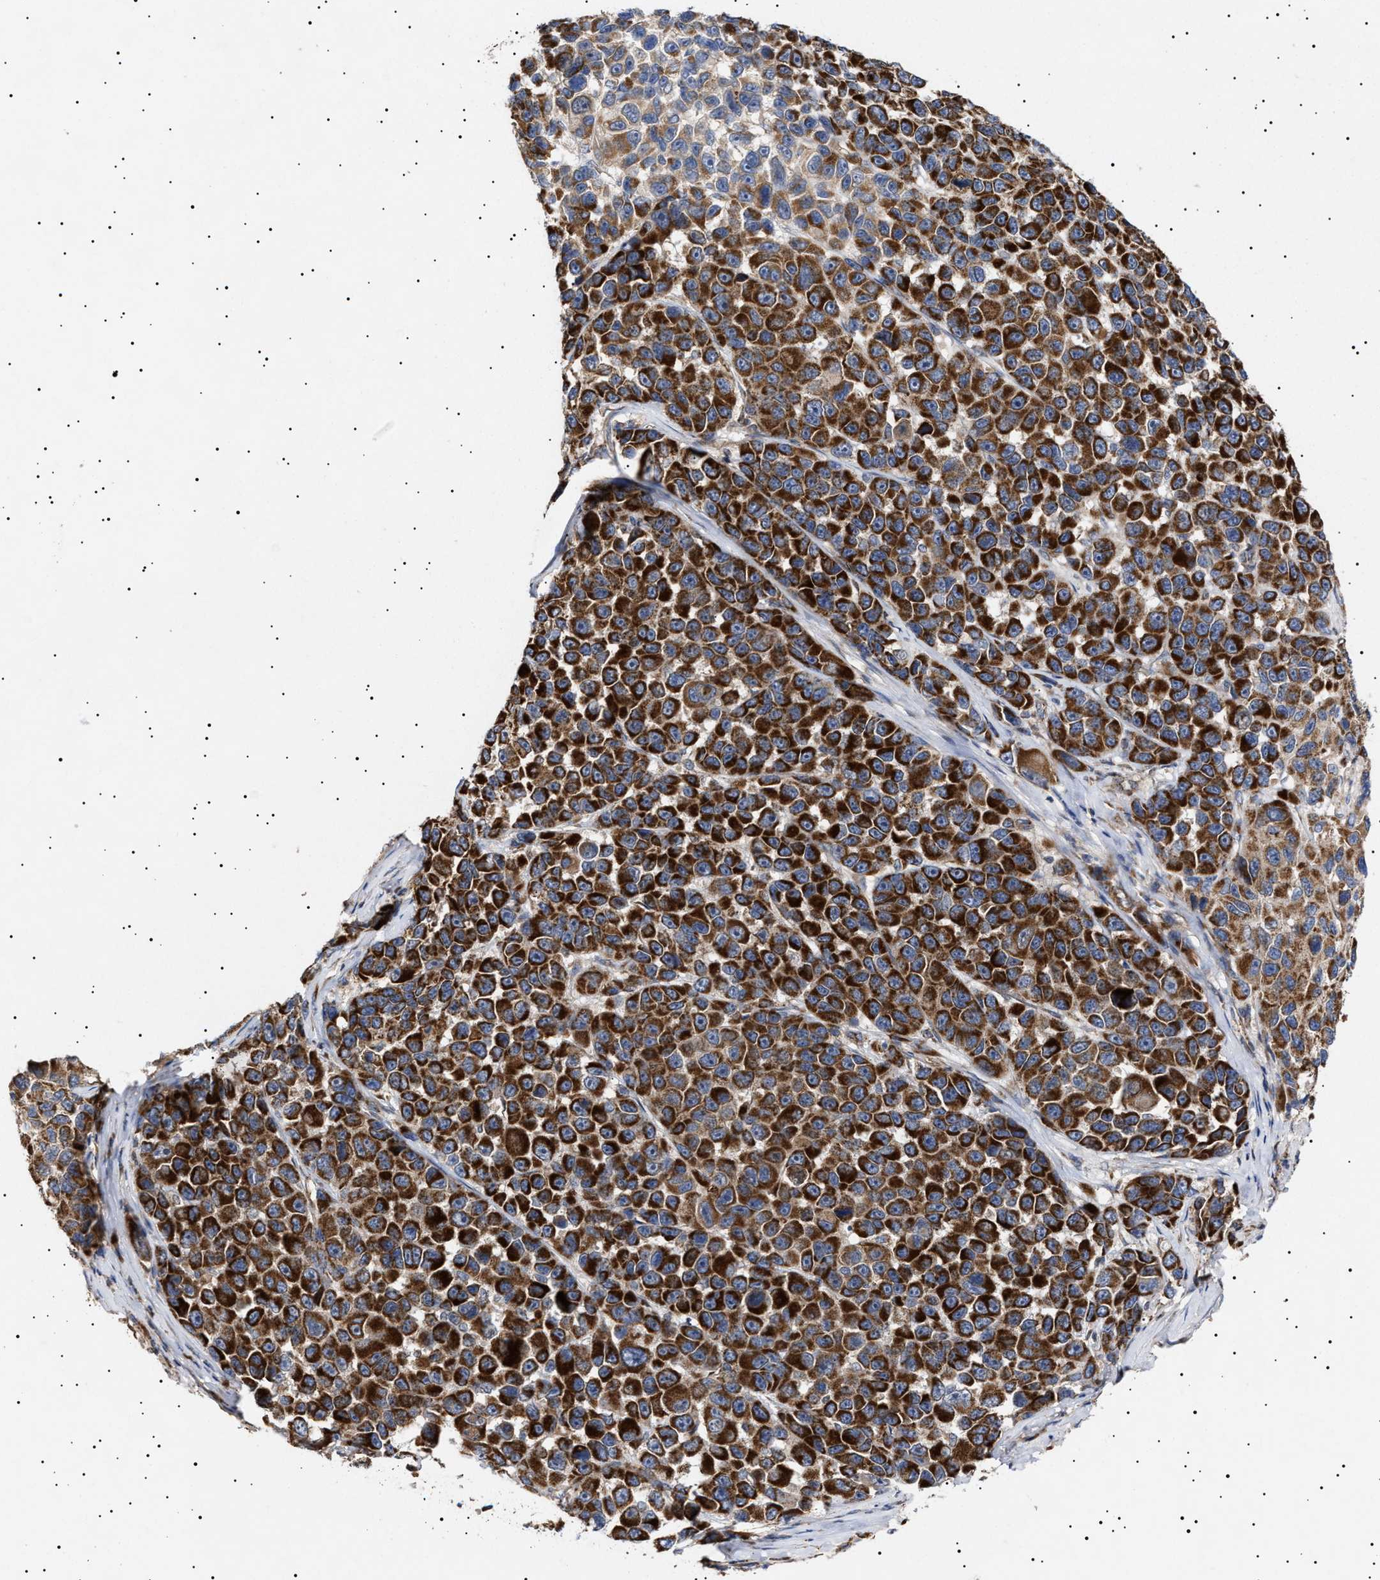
{"staining": {"intensity": "strong", "quantity": ">75%", "location": "cytoplasmic/membranous"}, "tissue": "melanoma", "cell_type": "Tumor cells", "image_type": "cancer", "snomed": [{"axis": "morphology", "description": "Malignant melanoma, NOS"}, {"axis": "topography", "description": "Skin"}], "caption": "A brown stain highlights strong cytoplasmic/membranous positivity of a protein in melanoma tumor cells.", "gene": "MRPL10", "patient": {"sex": "male", "age": 53}}